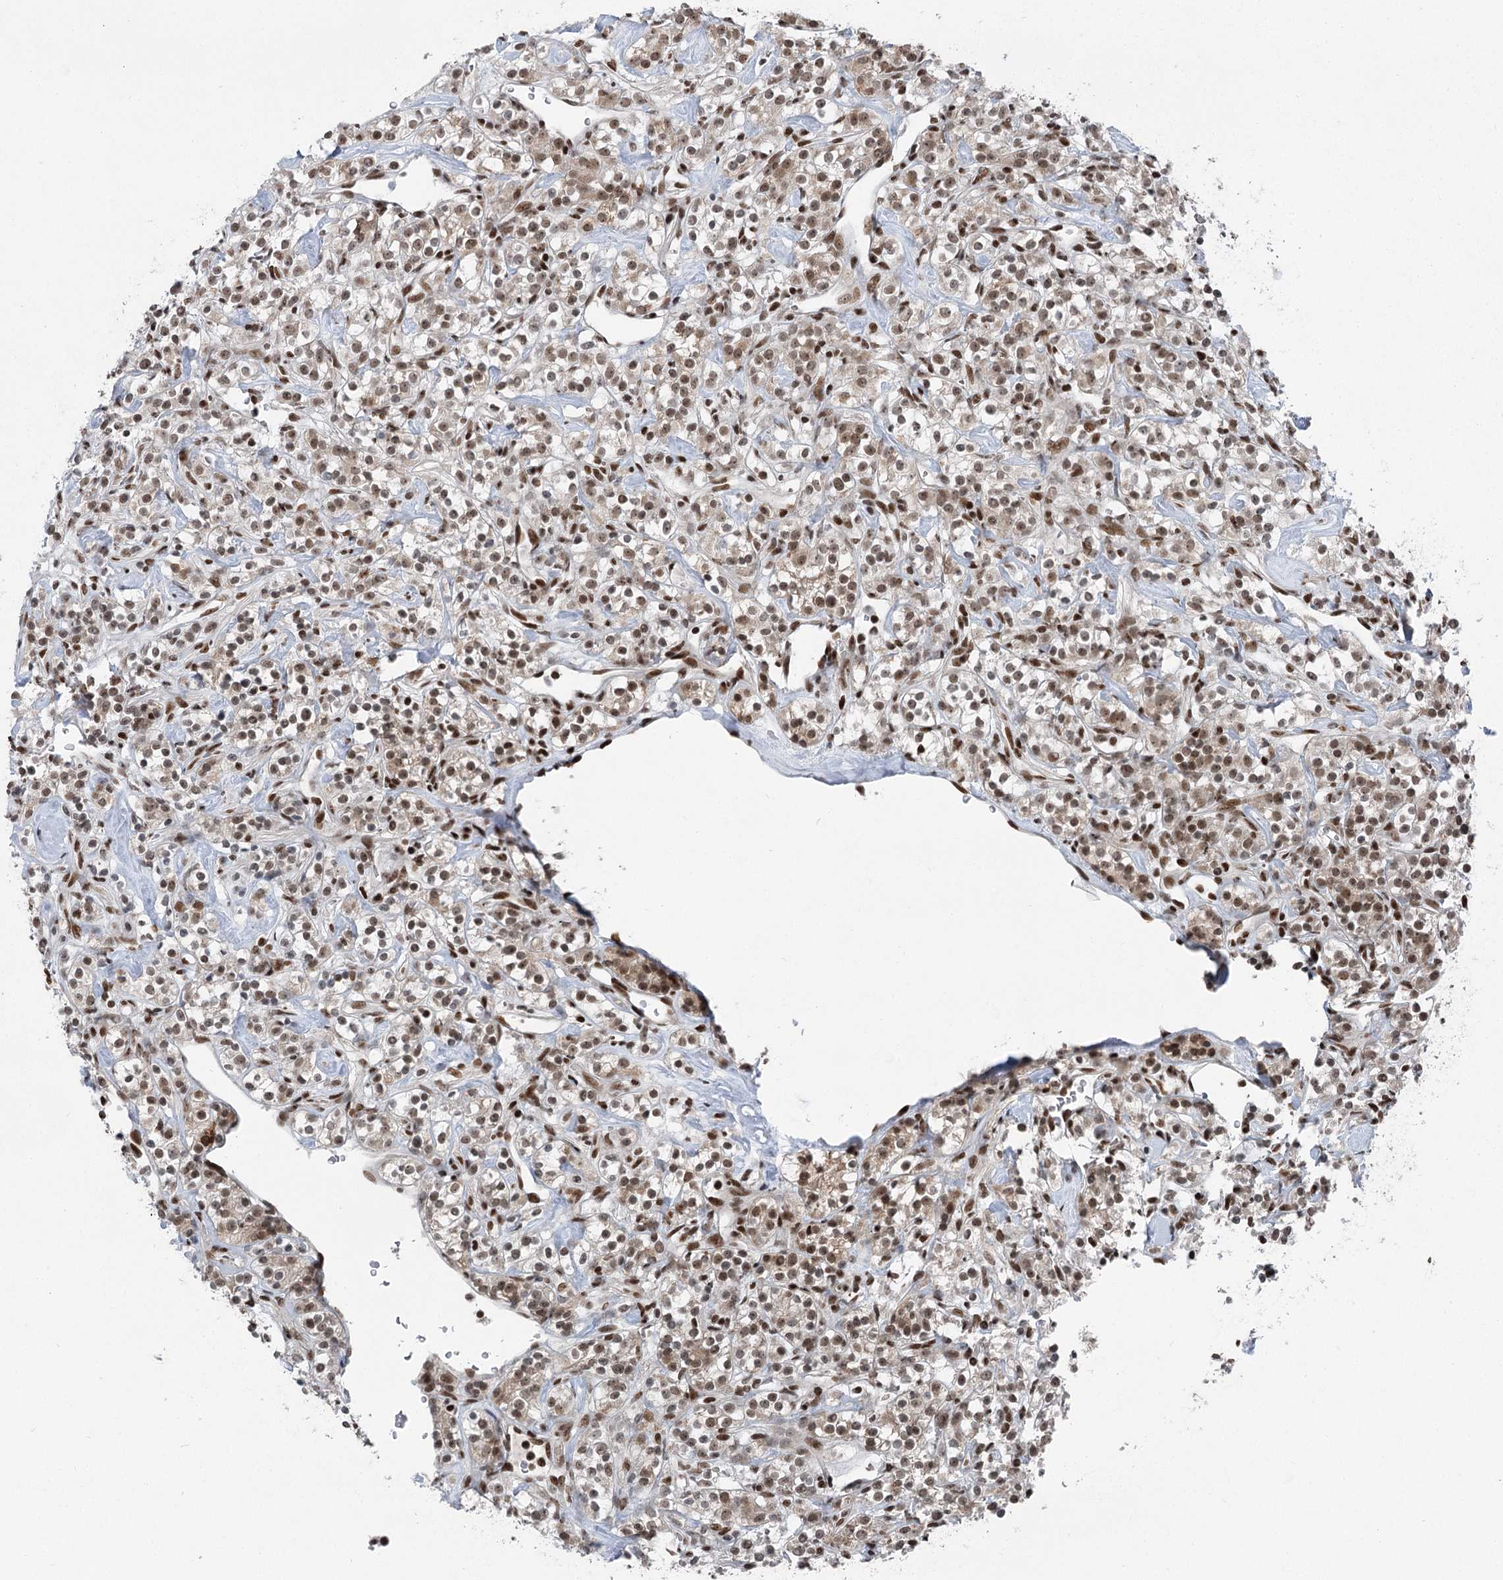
{"staining": {"intensity": "moderate", "quantity": ">75%", "location": "nuclear"}, "tissue": "renal cancer", "cell_type": "Tumor cells", "image_type": "cancer", "snomed": [{"axis": "morphology", "description": "Adenocarcinoma, NOS"}, {"axis": "topography", "description": "Kidney"}], "caption": "Tumor cells display moderate nuclear staining in about >75% of cells in renal cancer.", "gene": "CGGBP1", "patient": {"sex": "male", "age": 77}}